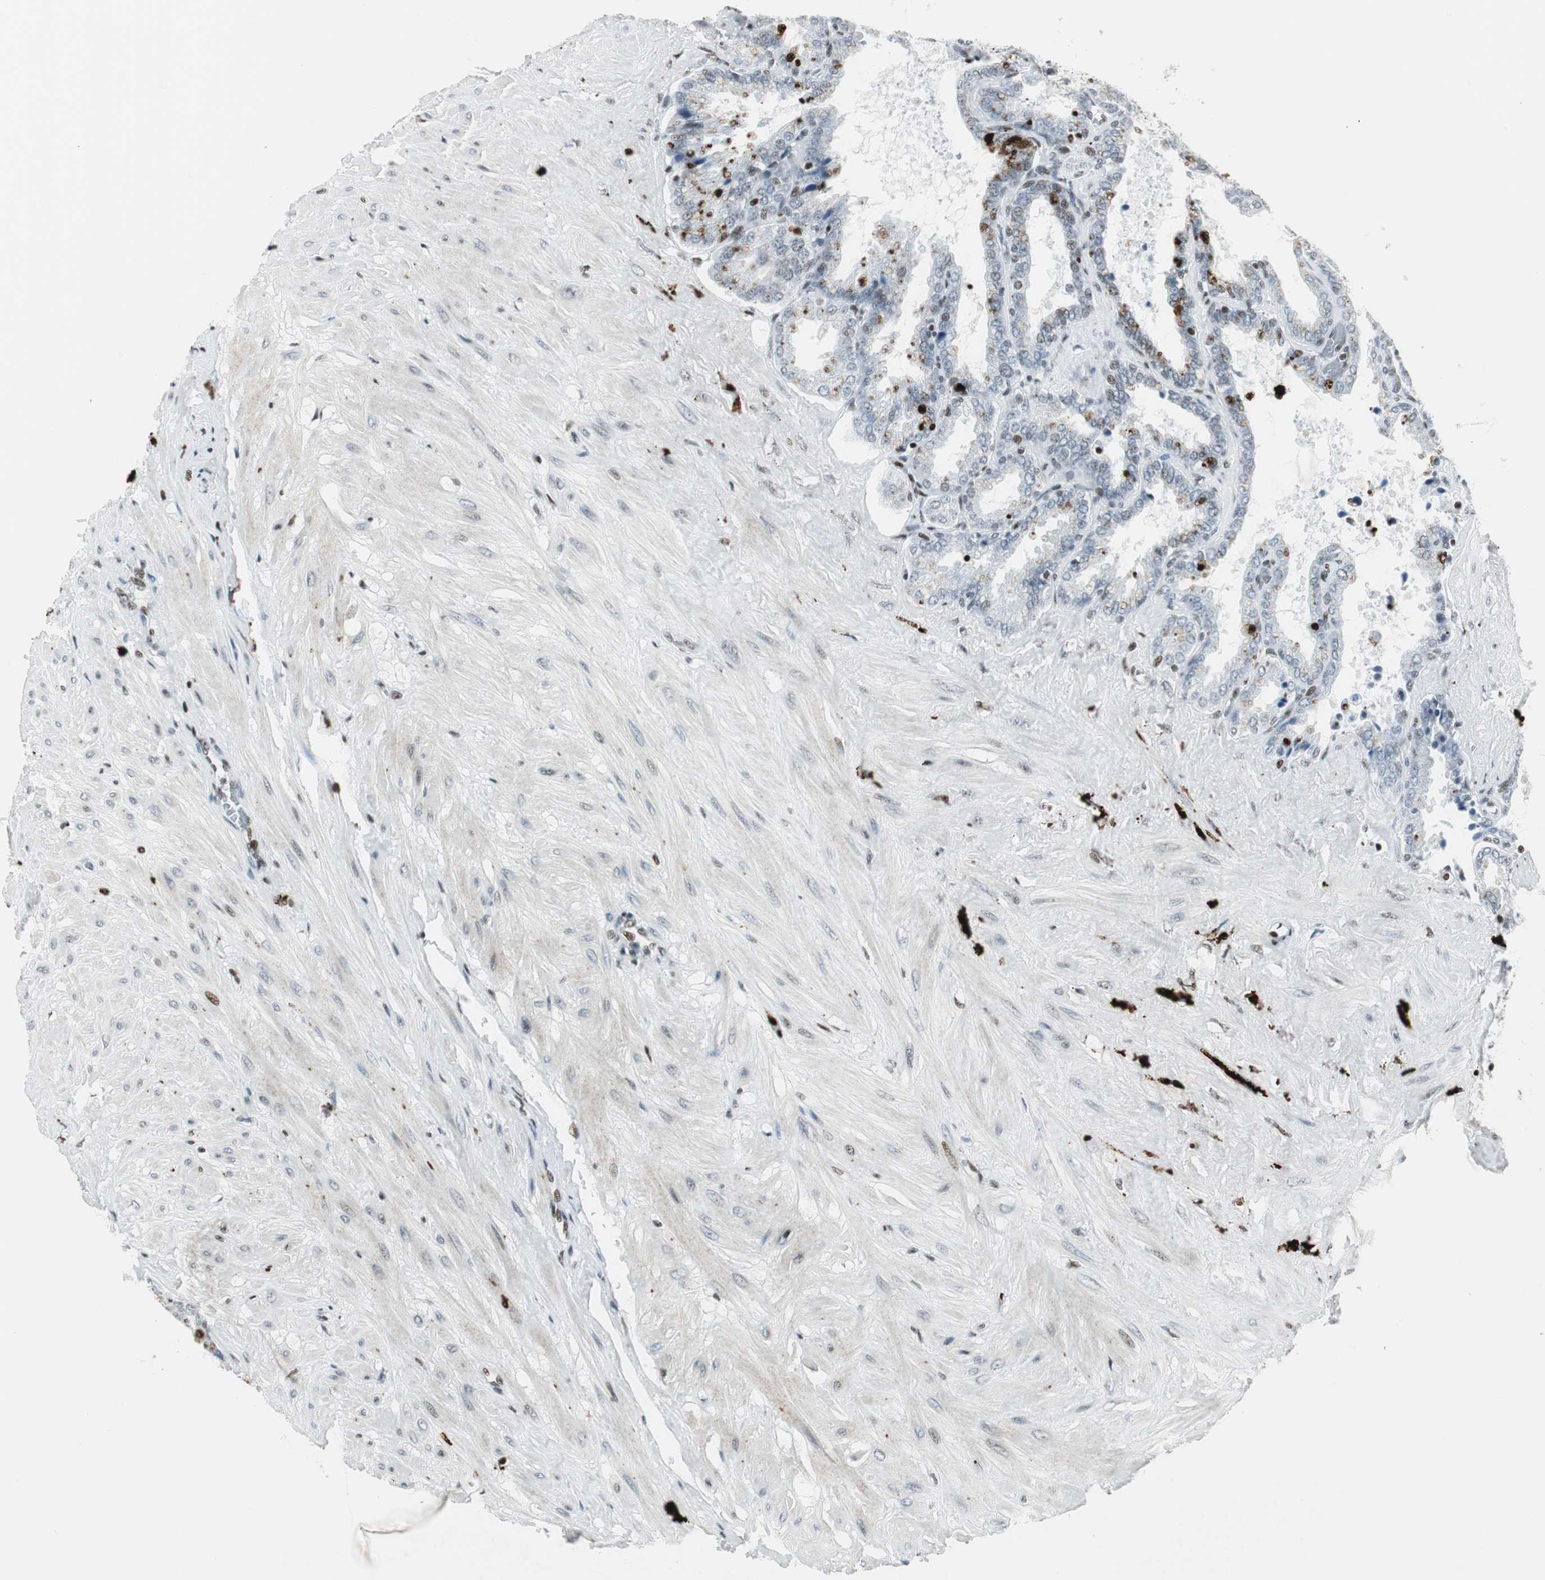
{"staining": {"intensity": "weak", "quantity": "<25%", "location": "nuclear"}, "tissue": "seminal vesicle", "cell_type": "Glandular cells", "image_type": "normal", "snomed": [{"axis": "morphology", "description": "Normal tissue, NOS"}, {"axis": "topography", "description": "Seminal veicle"}], "caption": "Seminal vesicle was stained to show a protein in brown. There is no significant staining in glandular cells. The staining is performed using DAB (3,3'-diaminobenzidine) brown chromogen with nuclei counter-stained in using hematoxylin.", "gene": "RBBP4", "patient": {"sex": "male", "age": 46}}